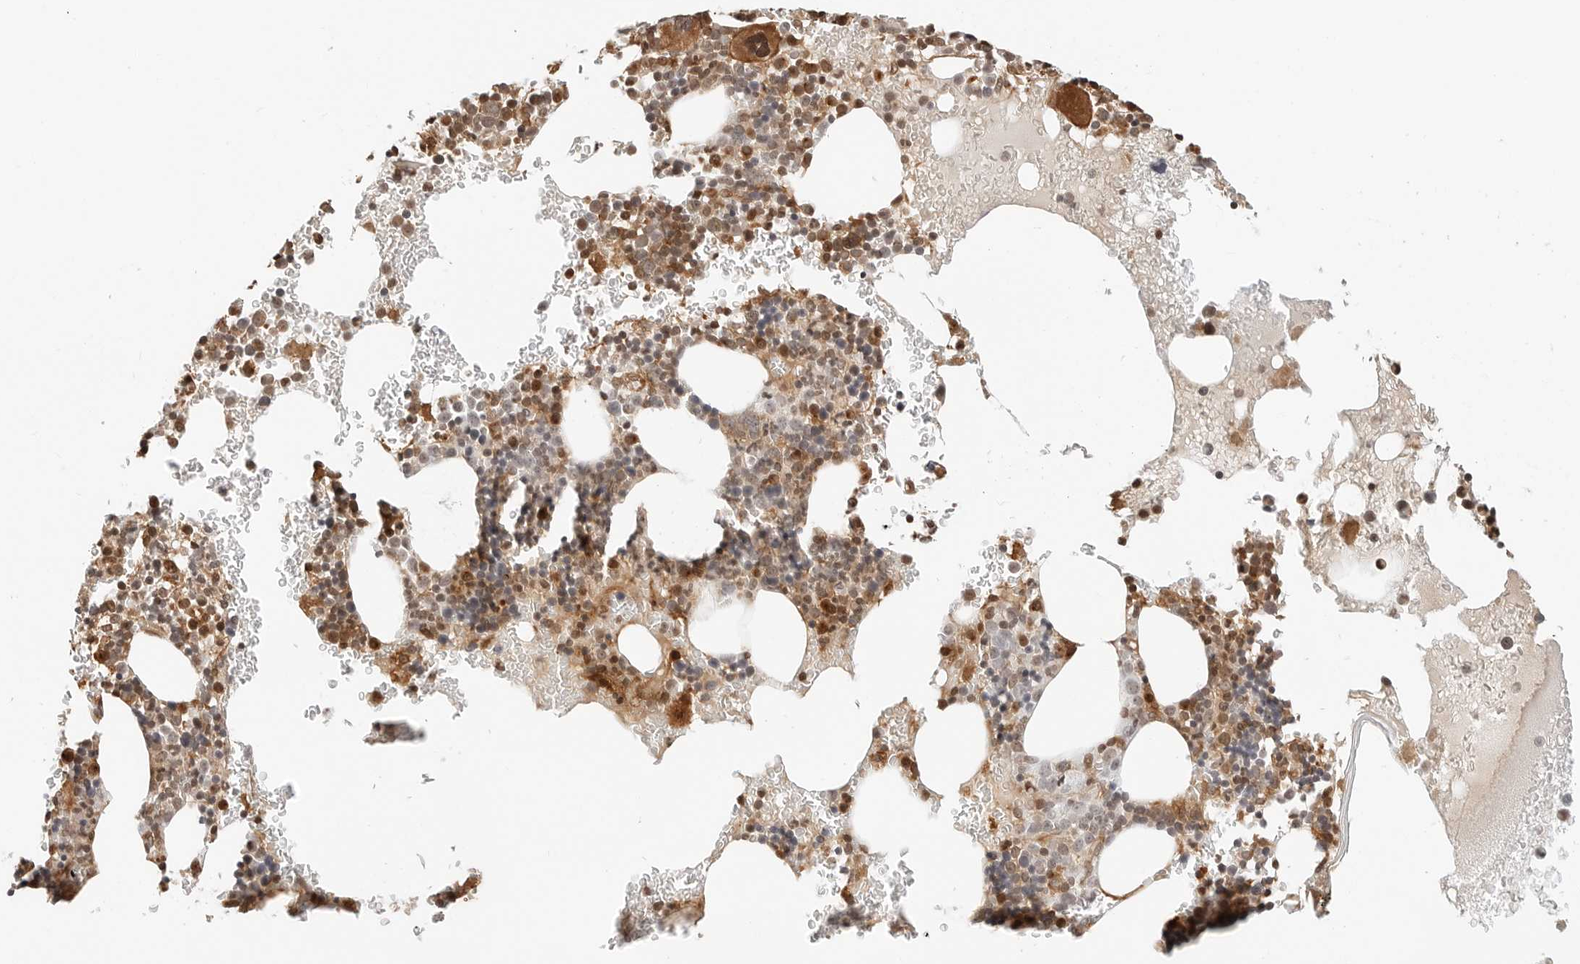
{"staining": {"intensity": "moderate", "quantity": "25%-75%", "location": "cytoplasmic/membranous,nuclear"}, "tissue": "bone marrow", "cell_type": "Hematopoietic cells", "image_type": "normal", "snomed": [{"axis": "morphology", "description": "Normal tissue, NOS"}, {"axis": "topography", "description": "Bone marrow"}], "caption": "High-power microscopy captured an immunohistochemistry image of unremarkable bone marrow, revealing moderate cytoplasmic/membranous,nuclear expression in about 25%-75% of hematopoietic cells.", "gene": "GEM", "patient": {"sex": "male", "age": 73}}